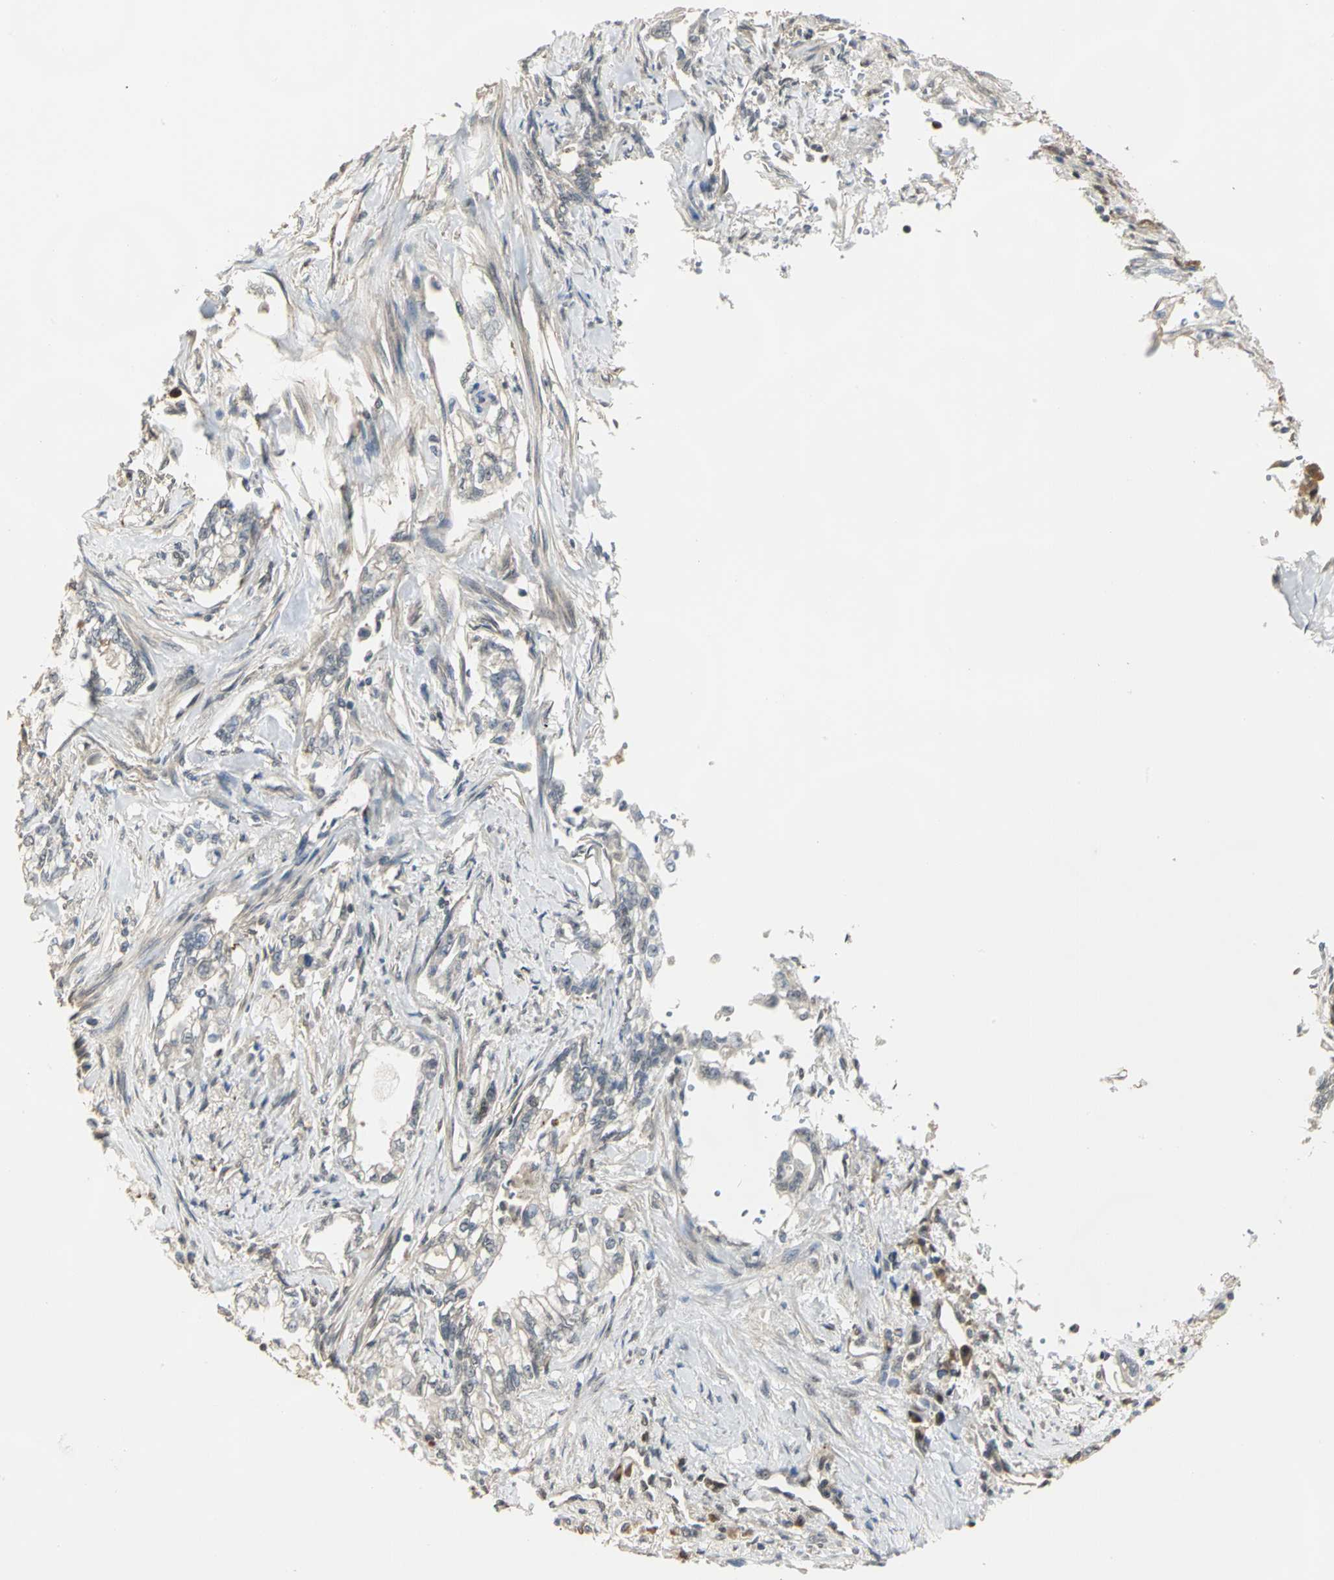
{"staining": {"intensity": "weak", "quantity": ">75%", "location": "cytoplasmic/membranous"}, "tissue": "pancreatic cancer", "cell_type": "Tumor cells", "image_type": "cancer", "snomed": [{"axis": "morphology", "description": "Normal tissue, NOS"}, {"axis": "topography", "description": "Pancreas"}], "caption": "Protein staining shows weak cytoplasmic/membranous expression in about >75% of tumor cells in pancreatic cancer.", "gene": "PARK7", "patient": {"sex": "male", "age": 42}}